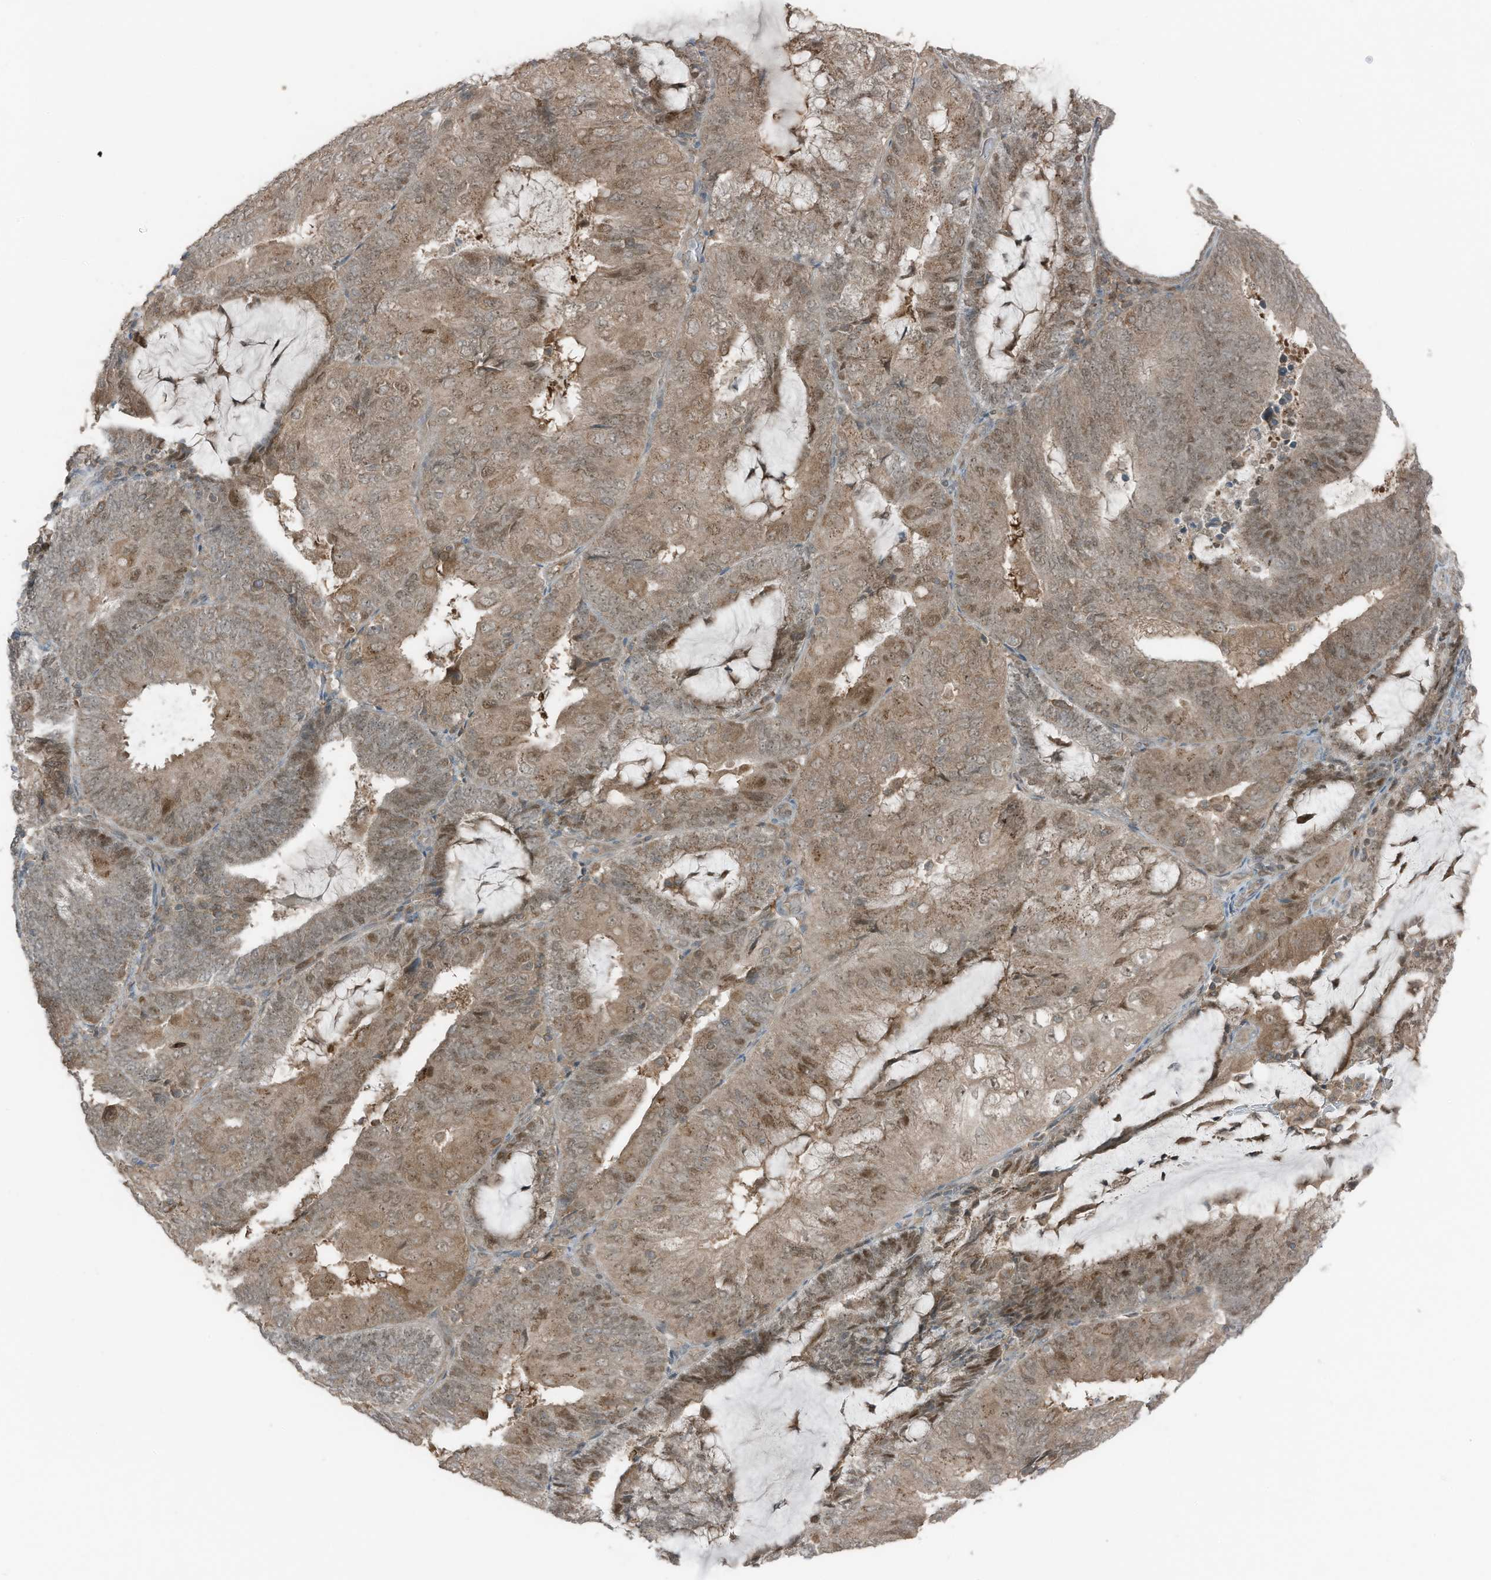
{"staining": {"intensity": "moderate", "quantity": ">75%", "location": "cytoplasmic/membranous,nuclear"}, "tissue": "endometrial cancer", "cell_type": "Tumor cells", "image_type": "cancer", "snomed": [{"axis": "morphology", "description": "Adenocarcinoma, NOS"}, {"axis": "topography", "description": "Endometrium"}], "caption": "Adenocarcinoma (endometrial) stained with DAB (3,3'-diaminobenzidine) immunohistochemistry (IHC) shows medium levels of moderate cytoplasmic/membranous and nuclear staining in about >75% of tumor cells.", "gene": "TXNDC9", "patient": {"sex": "female", "age": 81}}